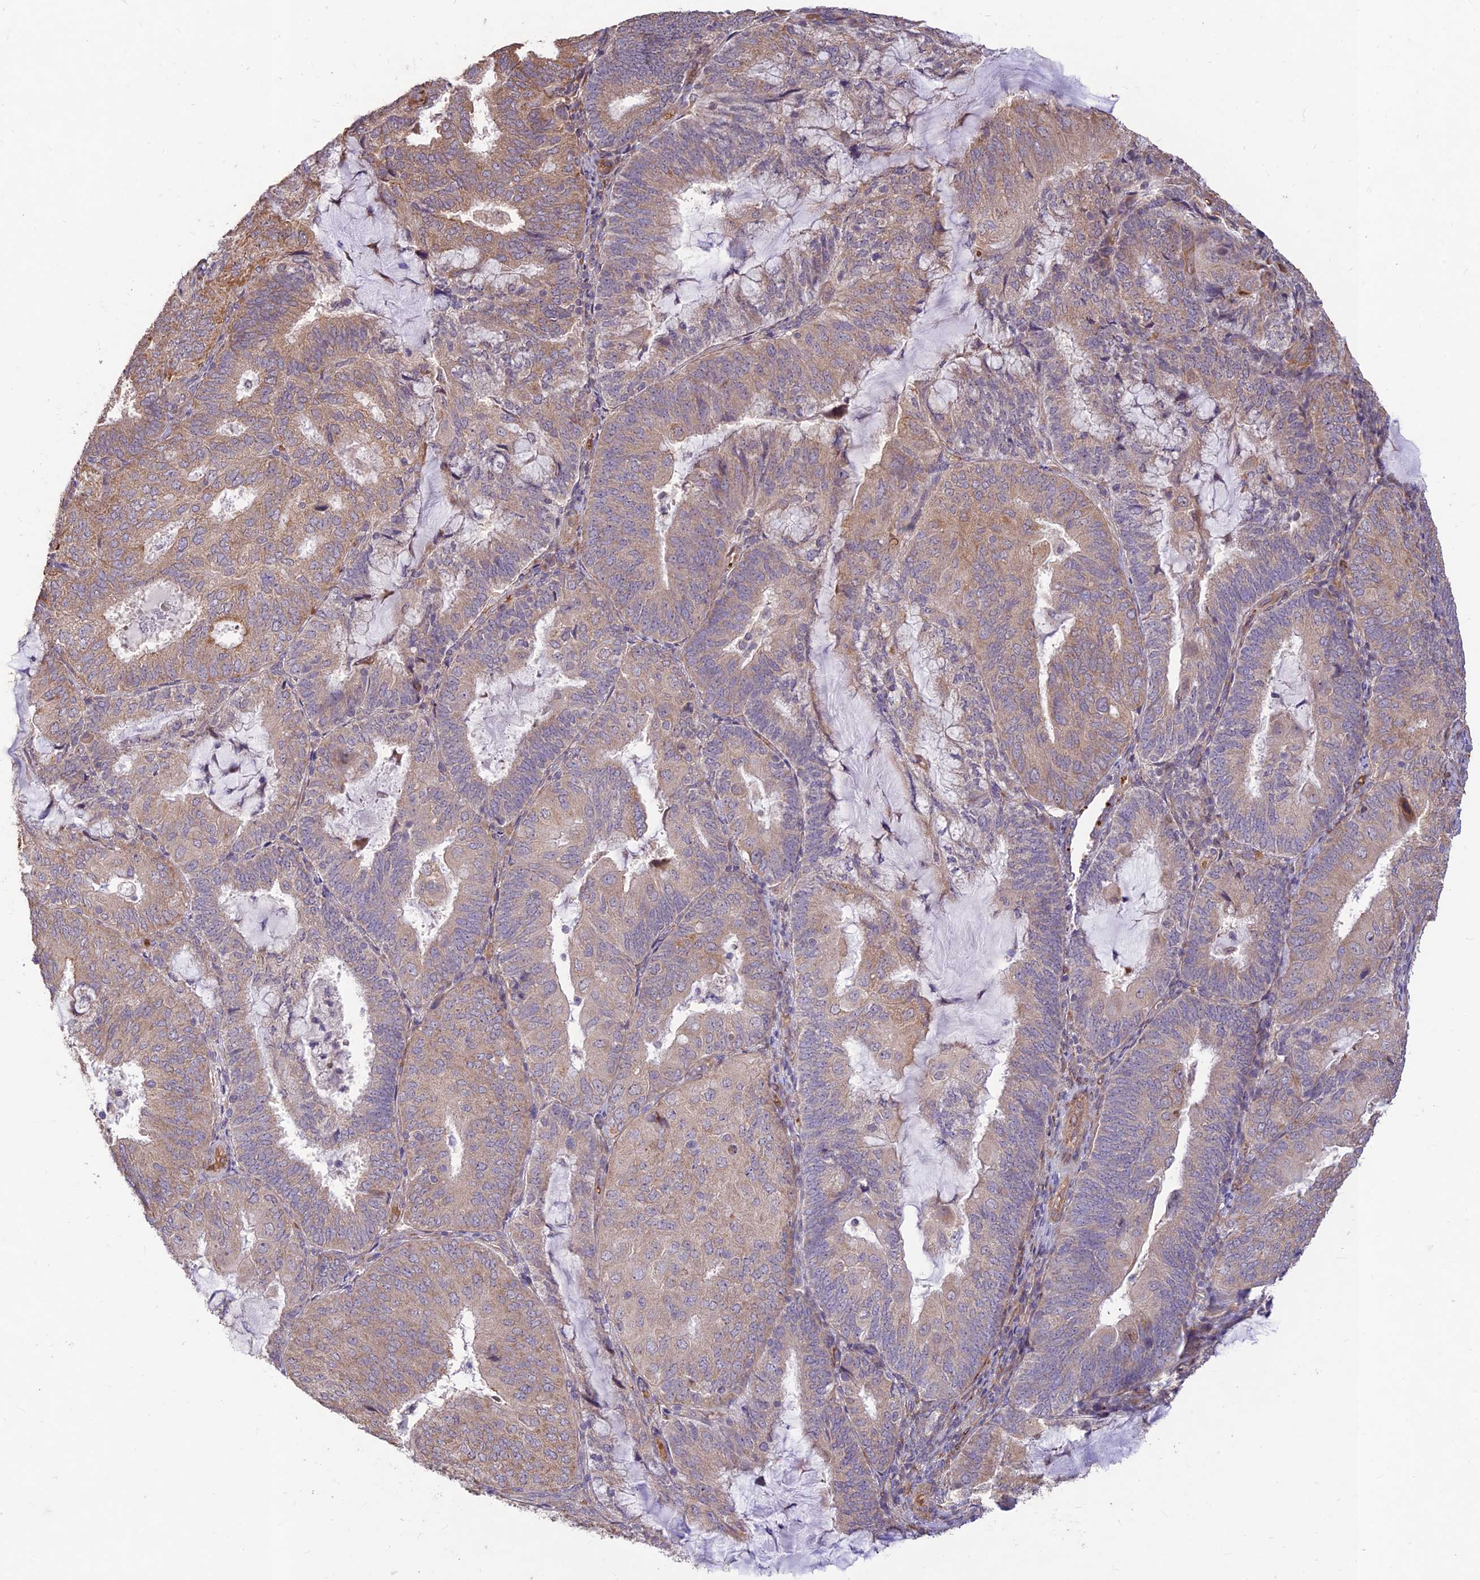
{"staining": {"intensity": "weak", "quantity": ">75%", "location": "cytoplasmic/membranous"}, "tissue": "endometrial cancer", "cell_type": "Tumor cells", "image_type": "cancer", "snomed": [{"axis": "morphology", "description": "Adenocarcinoma, NOS"}, {"axis": "topography", "description": "Endometrium"}], "caption": "DAB immunohistochemical staining of human endometrial cancer reveals weak cytoplasmic/membranous protein positivity in about >75% of tumor cells.", "gene": "PPP1R11", "patient": {"sex": "female", "age": 81}}